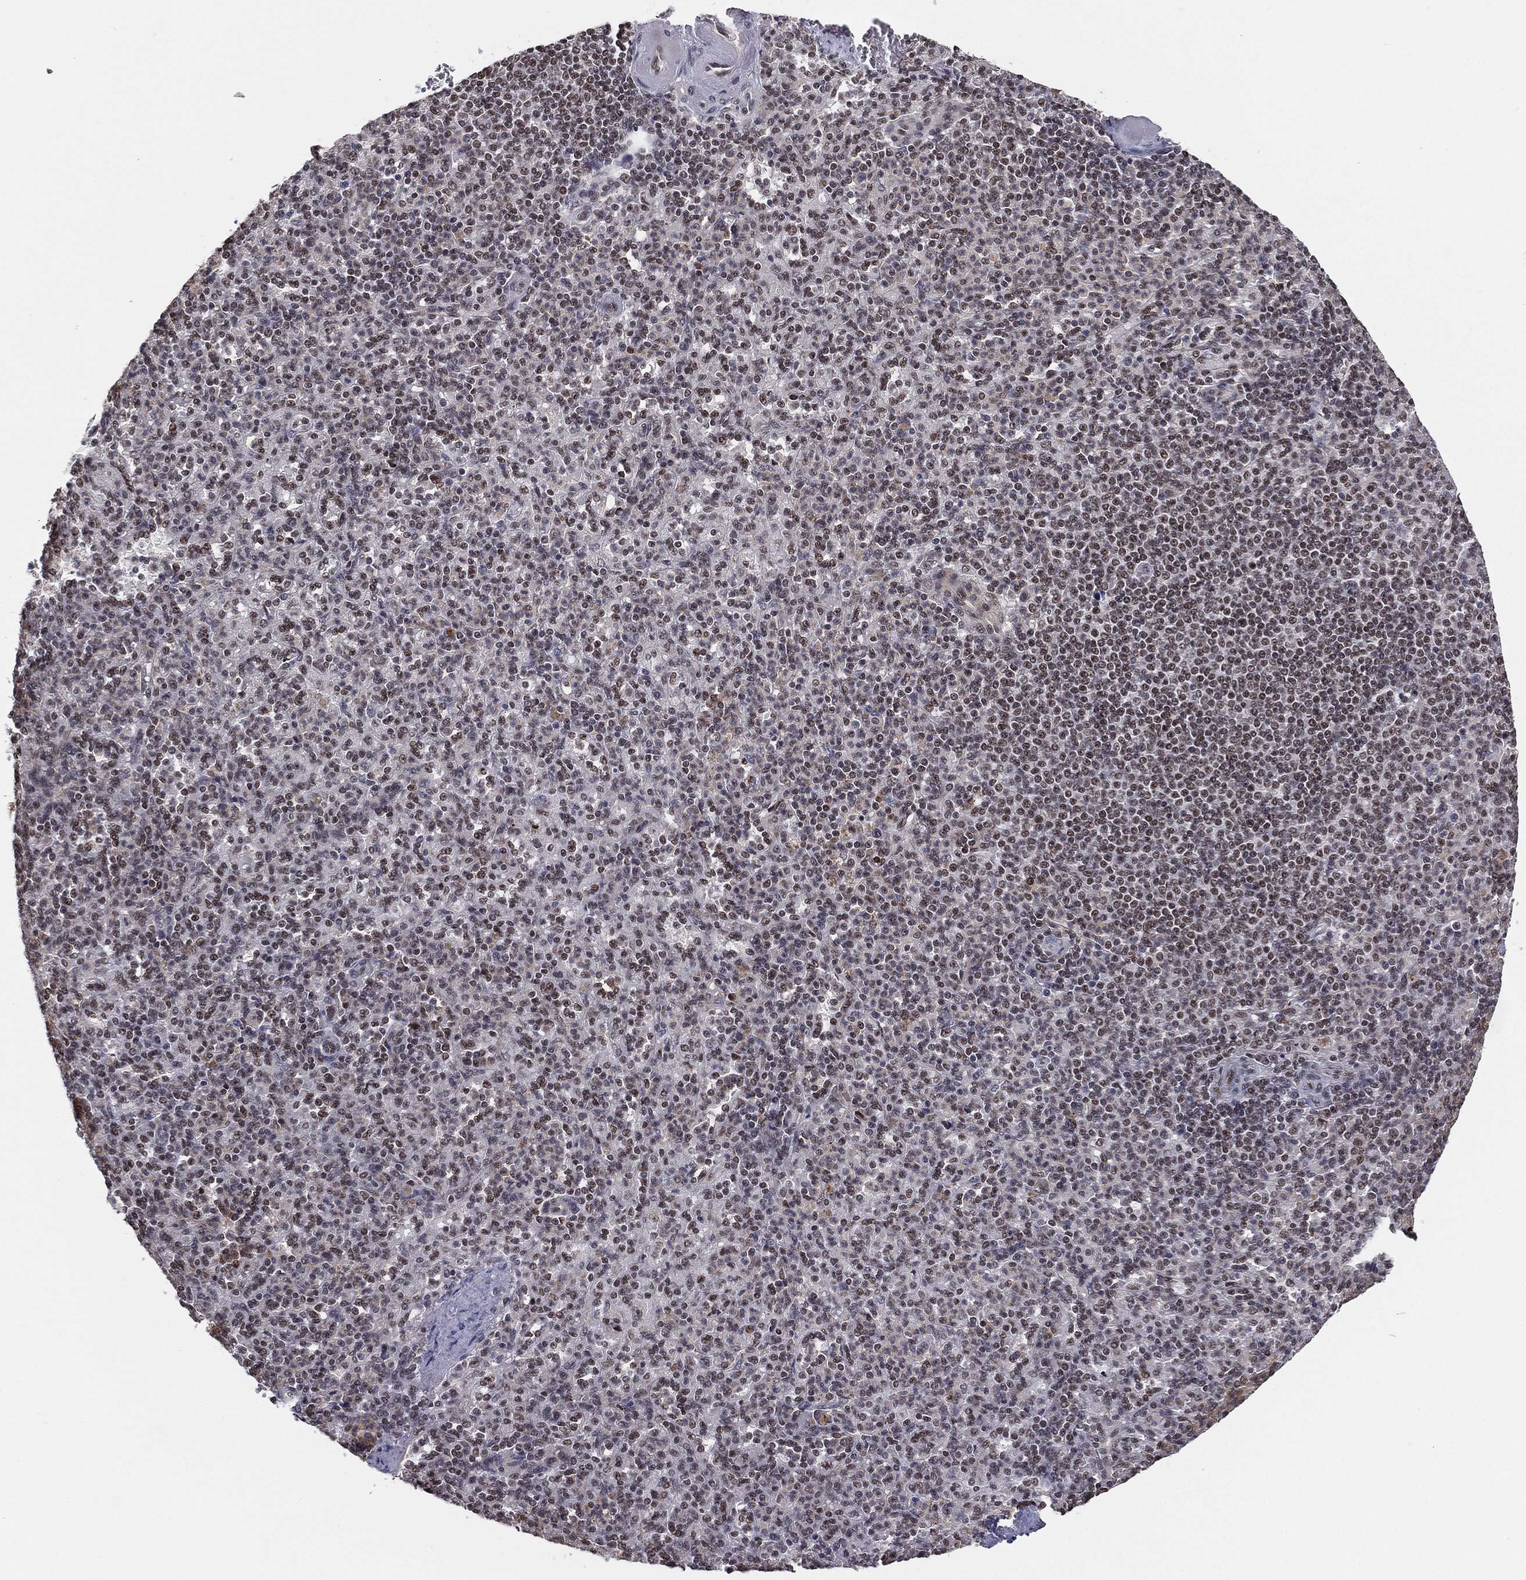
{"staining": {"intensity": "moderate", "quantity": "<25%", "location": "nuclear"}, "tissue": "spleen", "cell_type": "Cells in red pulp", "image_type": "normal", "snomed": [{"axis": "morphology", "description": "Normal tissue, NOS"}, {"axis": "topography", "description": "Spleen"}], "caption": "Protein staining of unremarkable spleen reveals moderate nuclear positivity in about <25% of cells in red pulp.", "gene": "GPALPP1", "patient": {"sex": "female", "age": 74}}